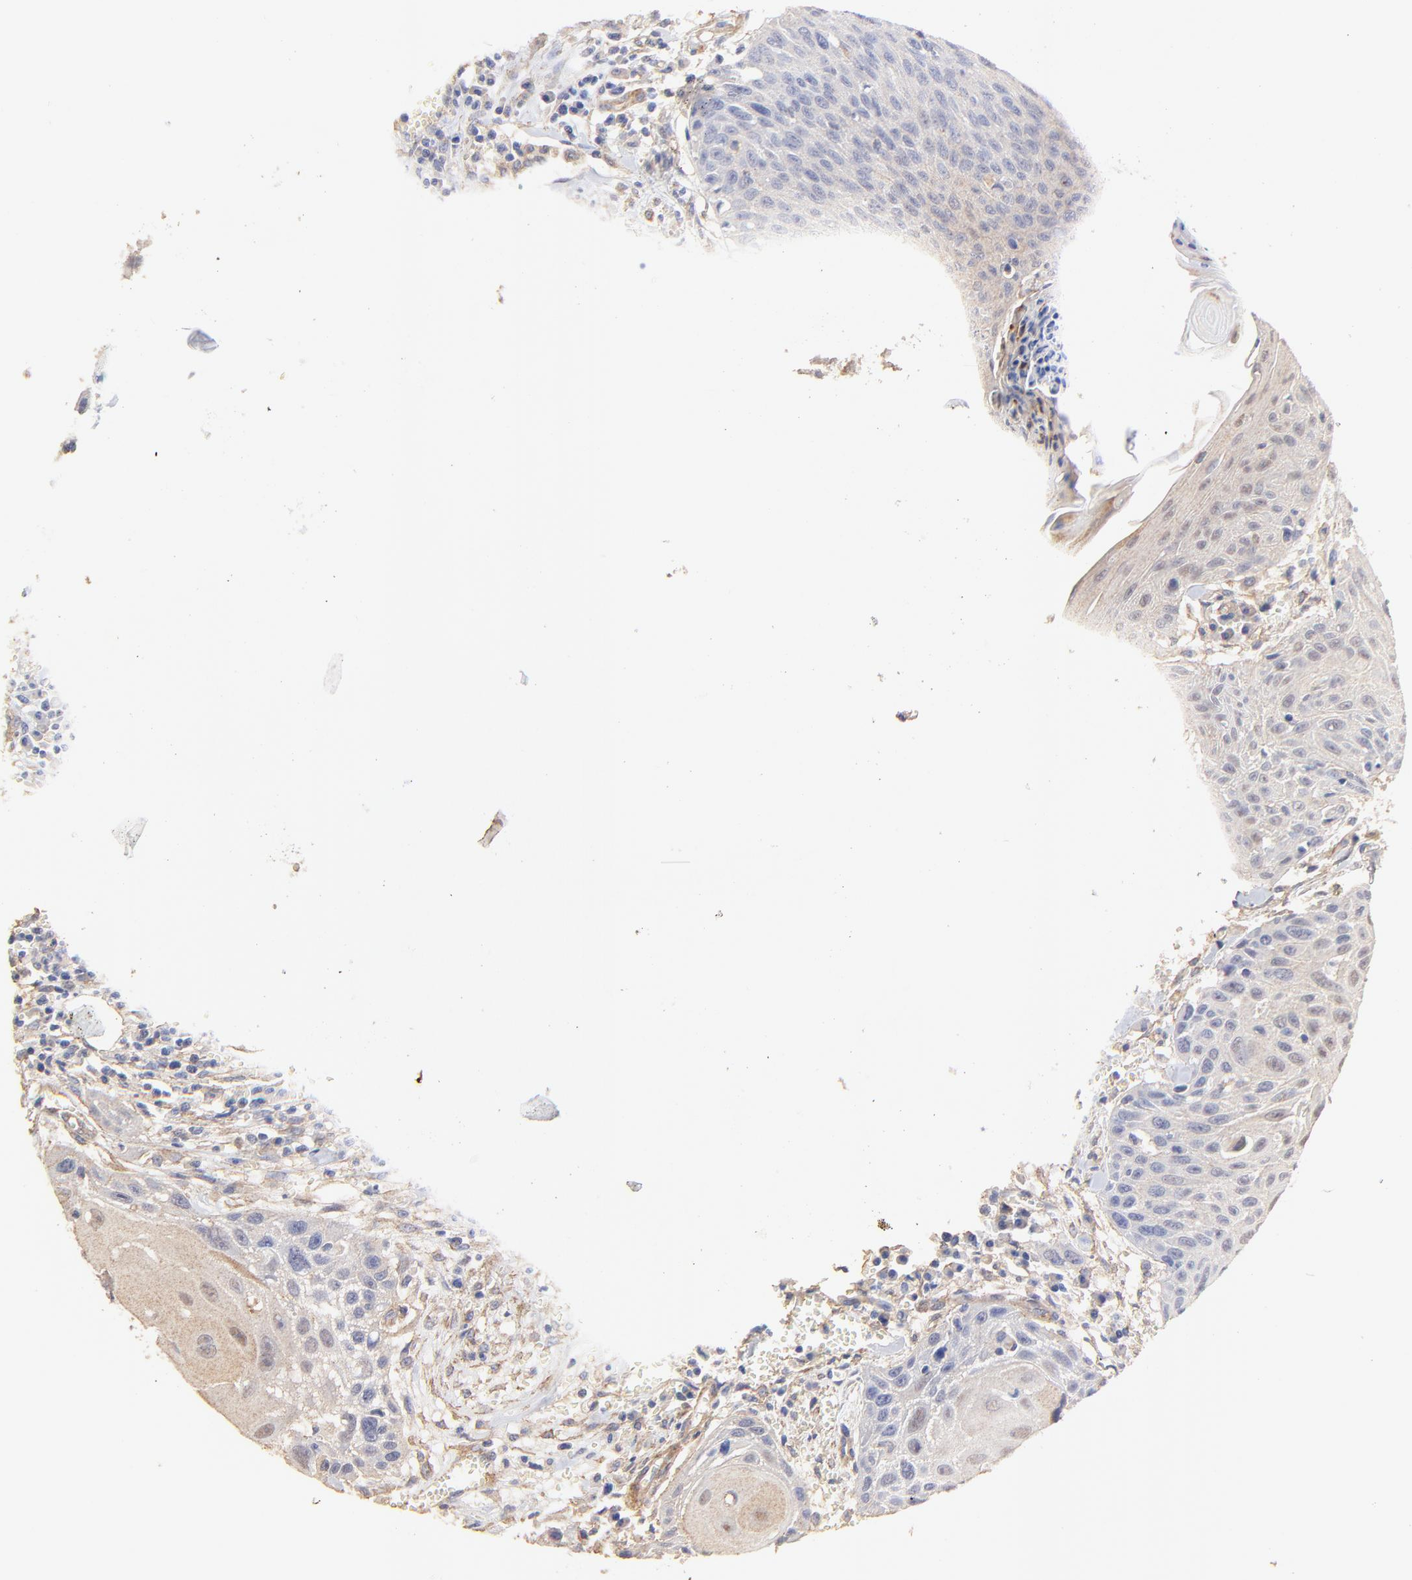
{"staining": {"intensity": "weak", "quantity": "<25%", "location": "cytoplasmic/membranous,nuclear"}, "tissue": "head and neck cancer", "cell_type": "Tumor cells", "image_type": "cancer", "snomed": [{"axis": "morphology", "description": "Squamous cell carcinoma, NOS"}, {"axis": "morphology", "description": "Squamous cell carcinoma, metastatic, NOS"}, {"axis": "topography", "description": "Lymph node"}, {"axis": "topography", "description": "Salivary gland"}, {"axis": "topography", "description": "Head-Neck"}], "caption": "Immunohistochemical staining of head and neck cancer exhibits no significant staining in tumor cells.", "gene": "ACTRT1", "patient": {"sex": "female", "age": 74}}